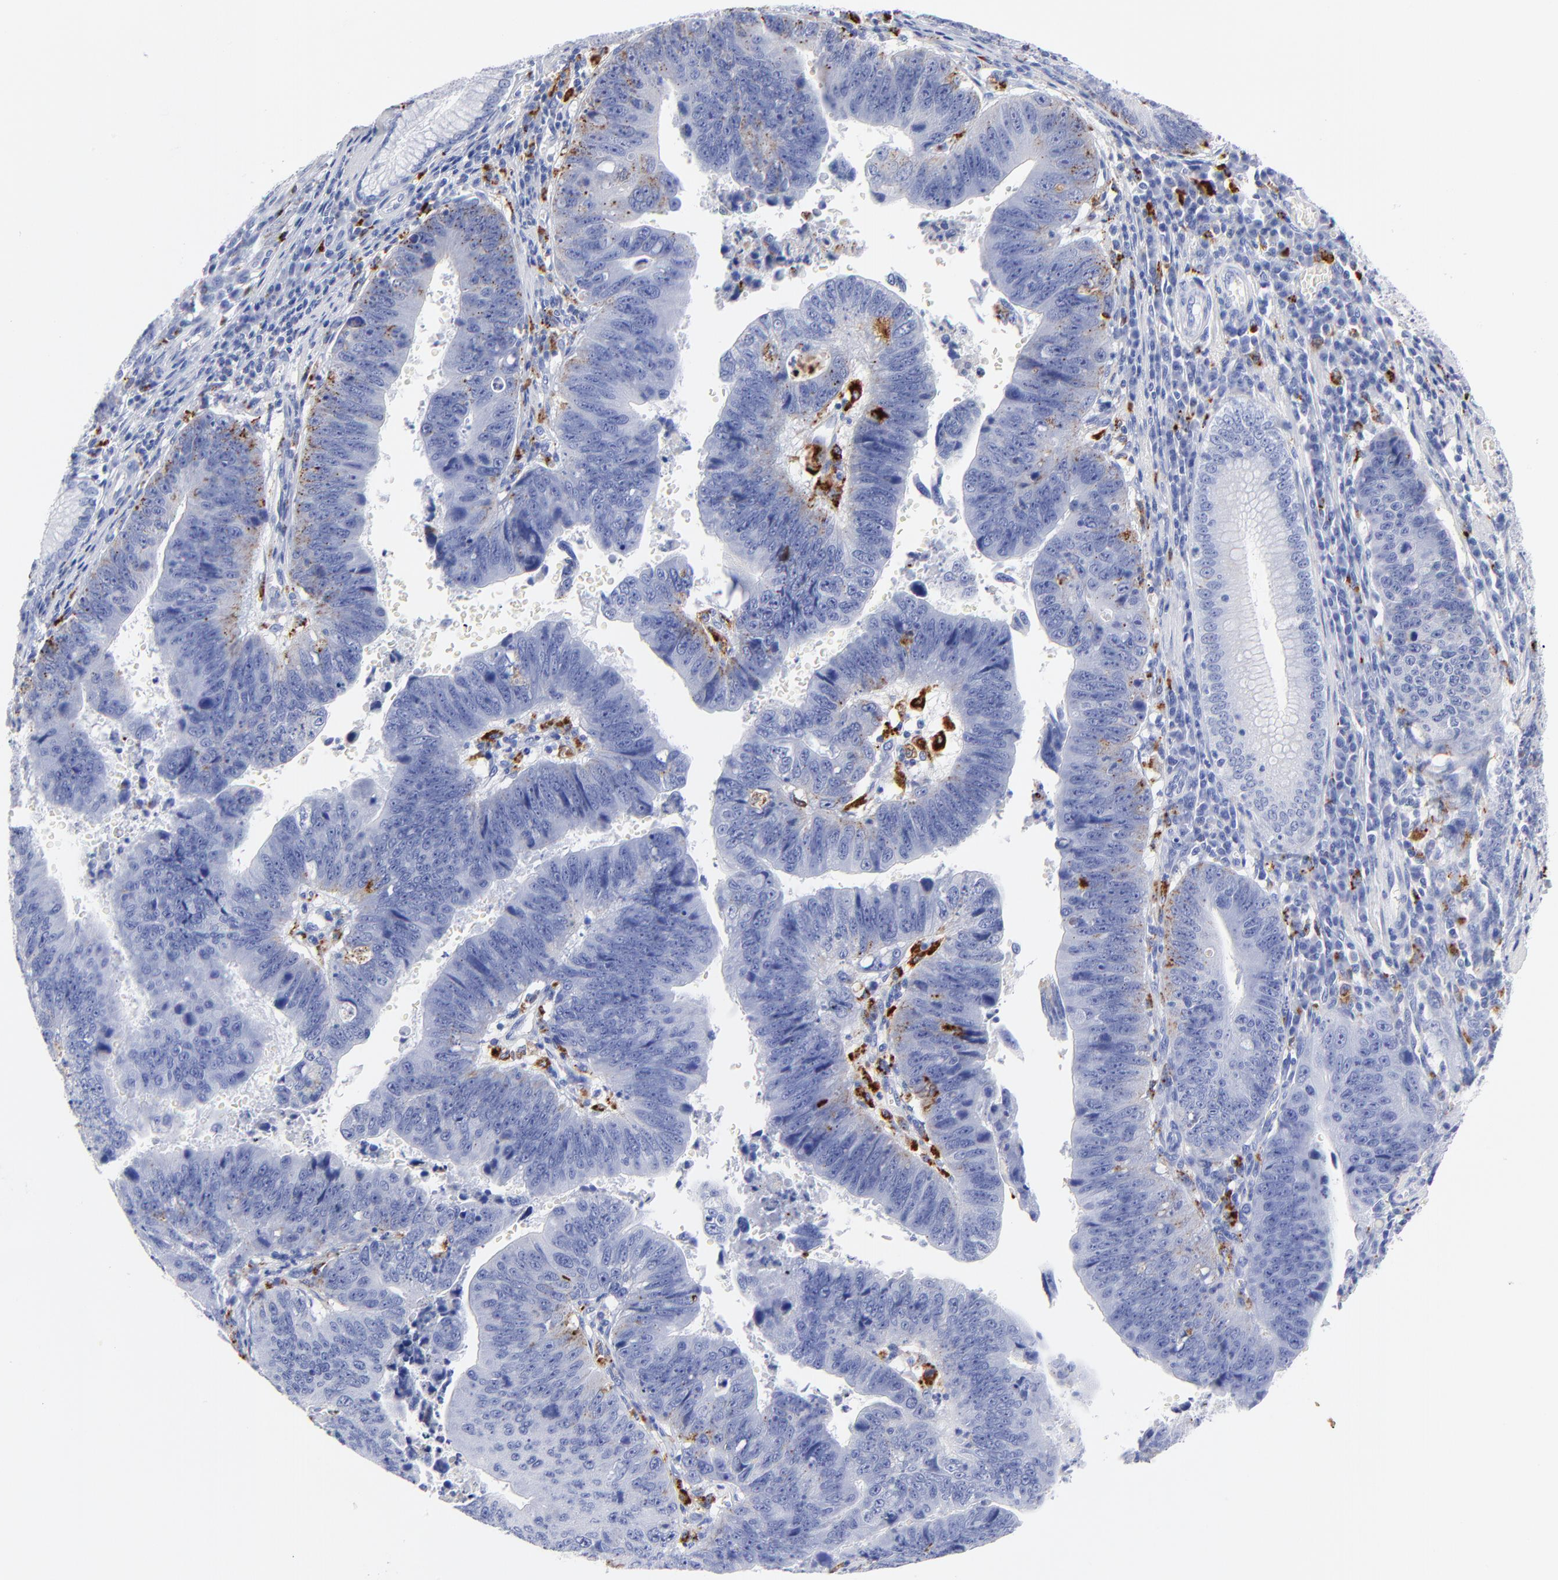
{"staining": {"intensity": "moderate", "quantity": "<25%", "location": "cytoplasmic/membranous"}, "tissue": "stomach cancer", "cell_type": "Tumor cells", "image_type": "cancer", "snomed": [{"axis": "morphology", "description": "Adenocarcinoma, NOS"}, {"axis": "topography", "description": "Stomach"}], "caption": "Protein analysis of stomach adenocarcinoma tissue demonstrates moderate cytoplasmic/membranous positivity in about <25% of tumor cells. Nuclei are stained in blue.", "gene": "CPVL", "patient": {"sex": "male", "age": 59}}